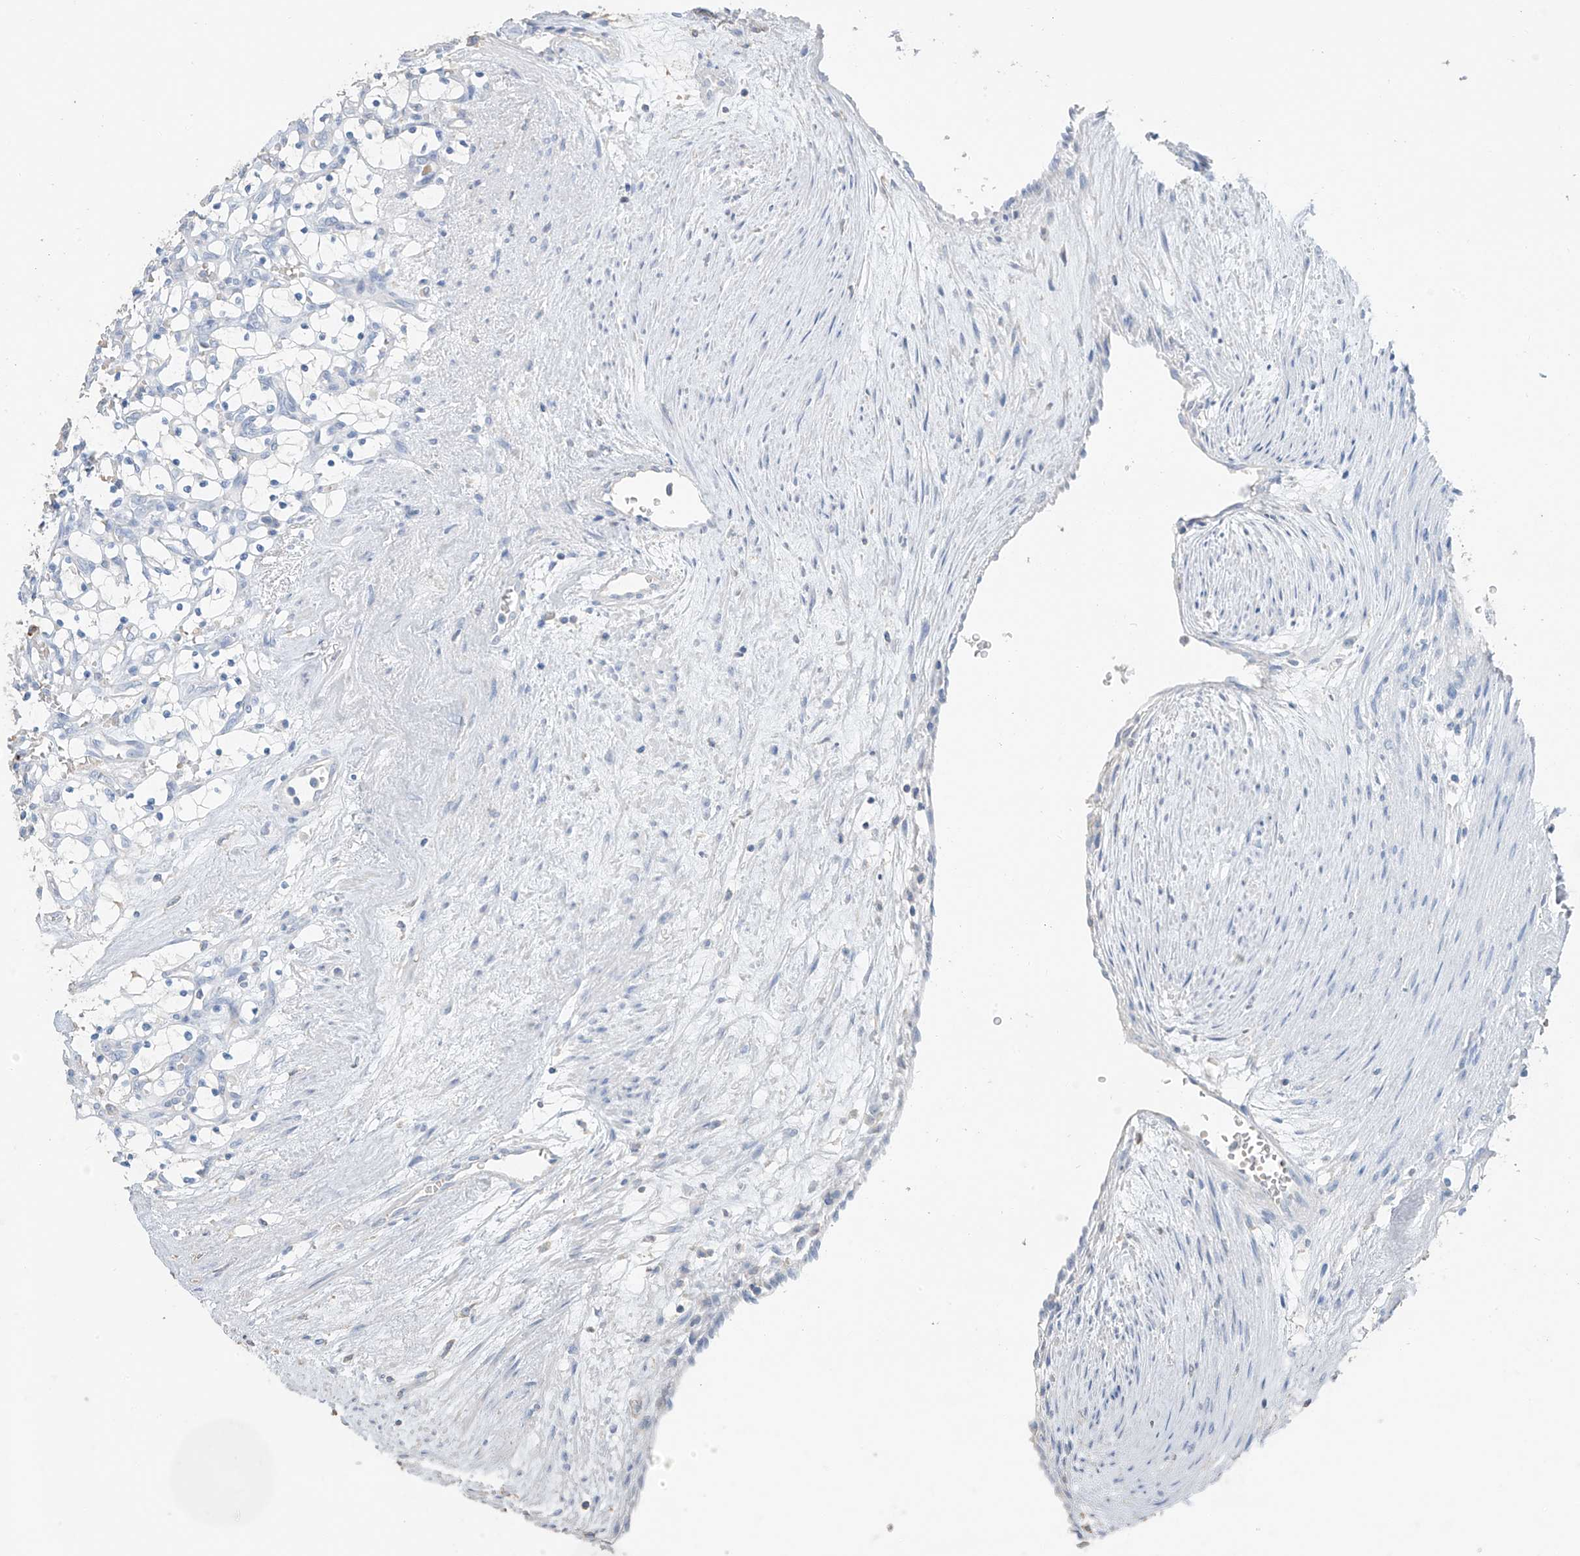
{"staining": {"intensity": "negative", "quantity": "none", "location": "none"}, "tissue": "renal cancer", "cell_type": "Tumor cells", "image_type": "cancer", "snomed": [{"axis": "morphology", "description": "Adenocarcinoma, NOS"}, {"axis": "topography", "description": "Kidney"}], "caption": "Renal cancer (adenocarcinoma) was stained to show a protein in brown. There is no significant staining in tumor cells.", "gene": "PAFAH1B3", "patient": {"sex": "female", "age": 69}}